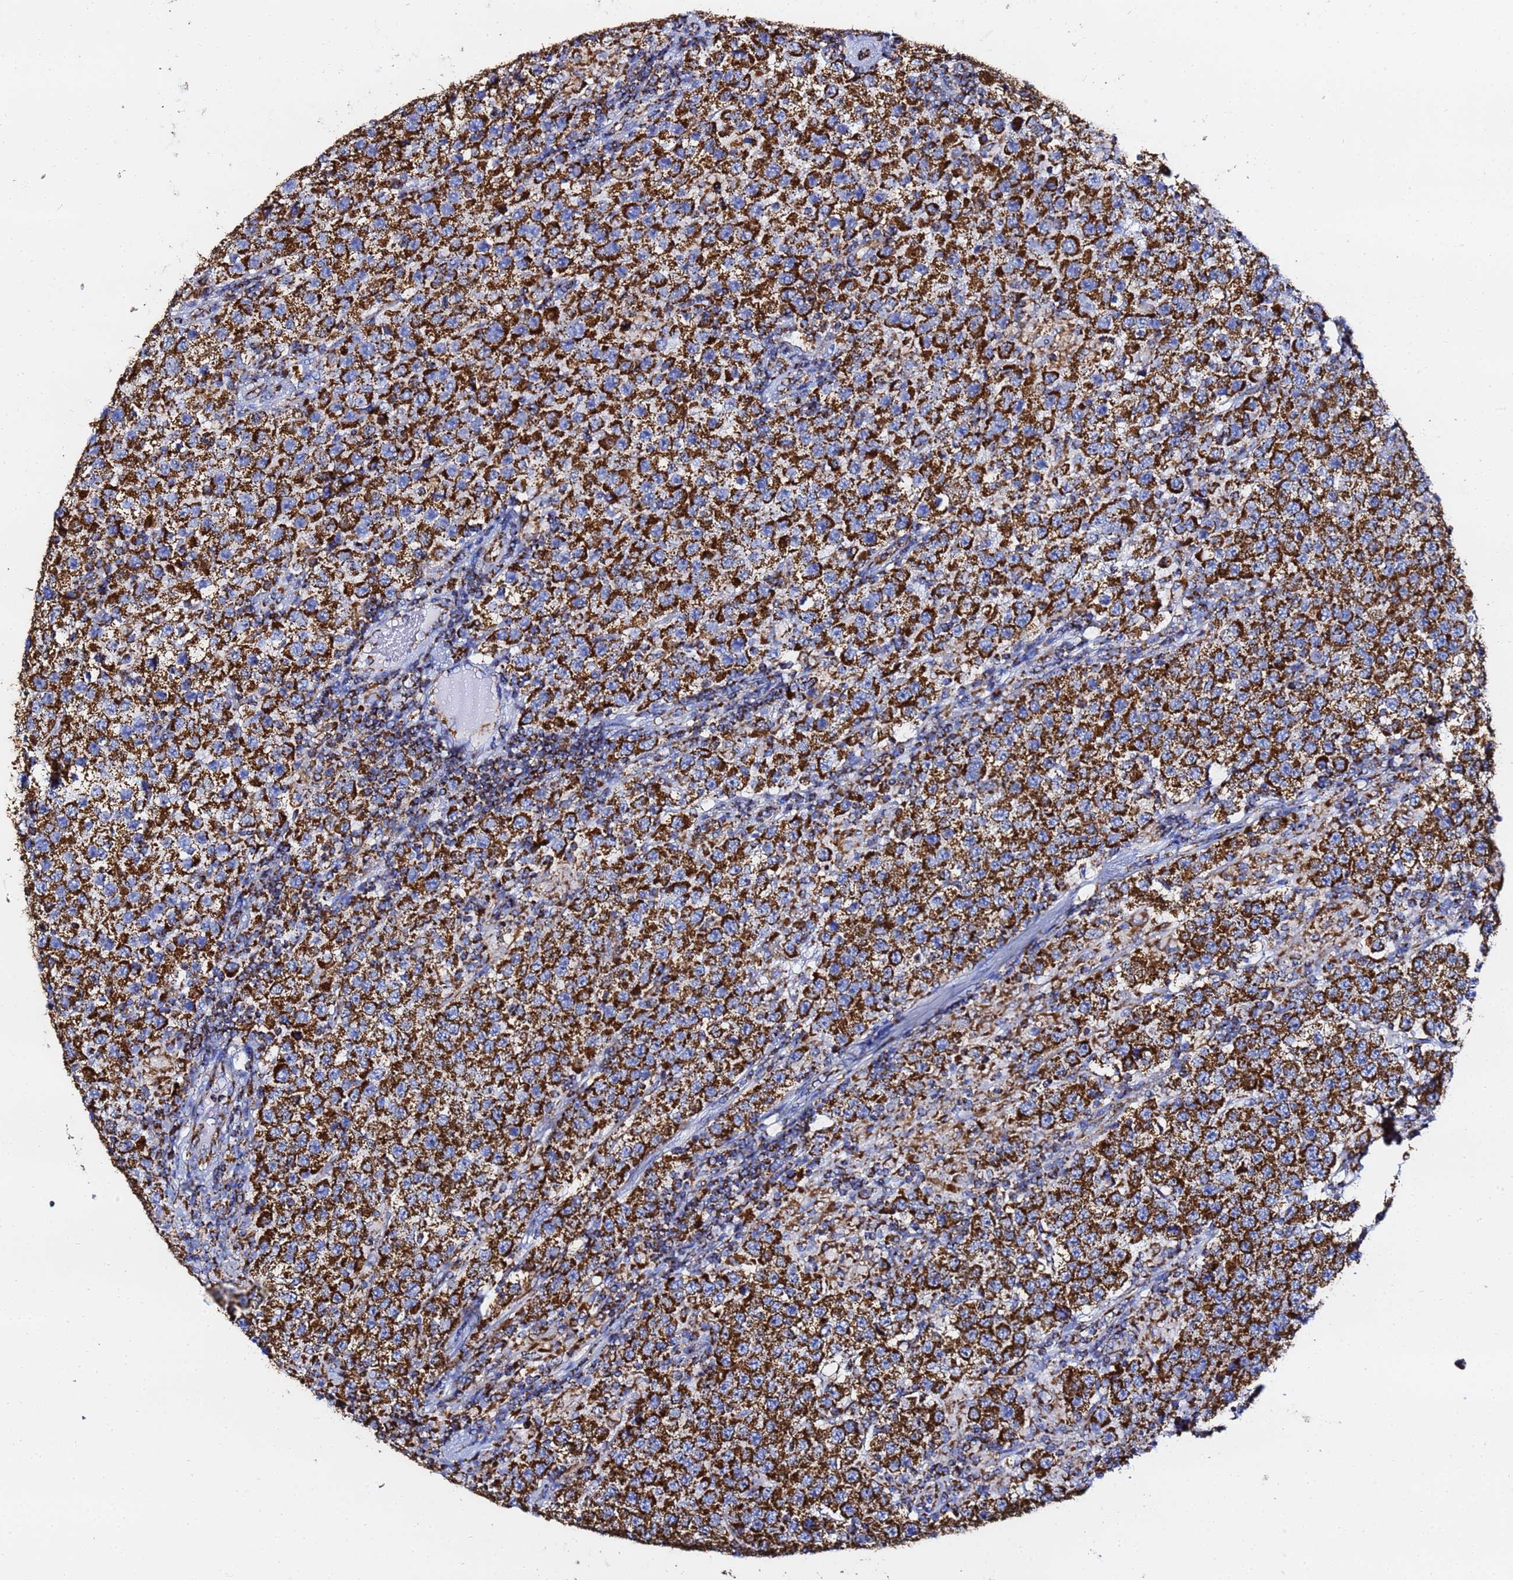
{"staining": {"intensity": "strong", "quantity": ">75%", "location": "cytoplasmic/membranous"}, "tissue": "testis cancer", "cell_type": "Tumor cells", "image_type": "cancer", "snomed": [{"axis": "morphology", "description": "Seminoma, NOS"}, {"axis": "morphology", "description": "Carcinoma, Embryonal, NOS"}, {"axis": "topography", "description": "Testis"}], "caption": "Testis cancer (embryonal carcinoma) tissue reveals strong cytoplasmic/membranous expression in about >75% of tumor cells, visualized by immunohistochemistry.", "gene": "PHB2", "patient": {"sex": "male", "age": 41}}